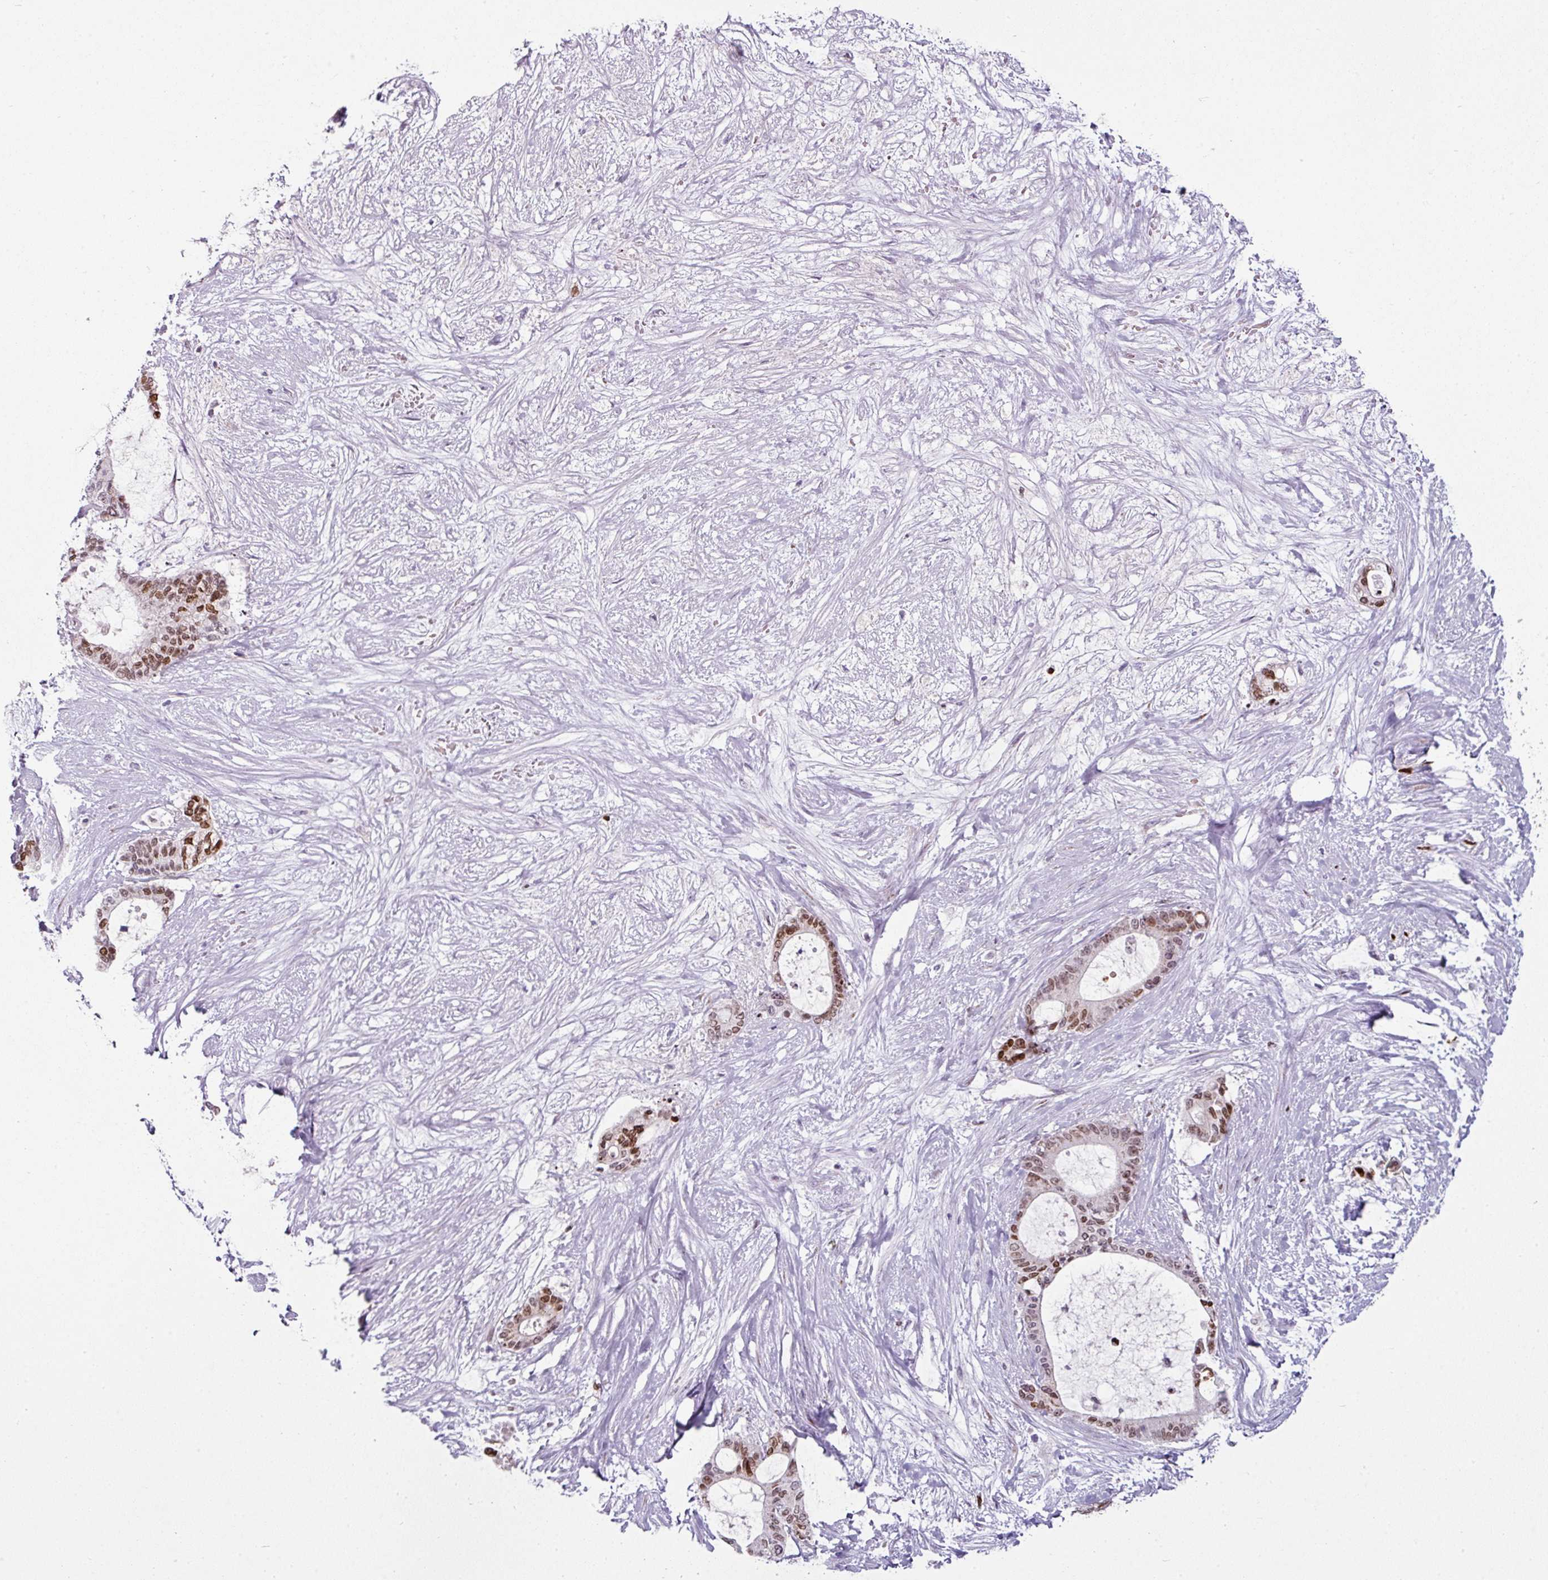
{"staining": {"intensity": "moderate", "quantity": ">75%", "location": "nuclear"}, "tissue": "liver cancer", "cell_type": "Tumor cells", "image_type": "cancer", "snomed": [{"axis": "morphology", "description": "Normal tissue, NOS"}, {"axis": "morphology", "description": "Cholangiocarcinoma"}, {"axis": "topography", "description": "Liver"}, {"axis": "topography", "description": "Peripheral nerve tissue"}], "caption": "Tumor cells show medium levels of moderate nuclear positivity in about >75% of cells in human liver cancer.", "gene": "SYT8", "patient": {"sex": "female", "age": 73}}